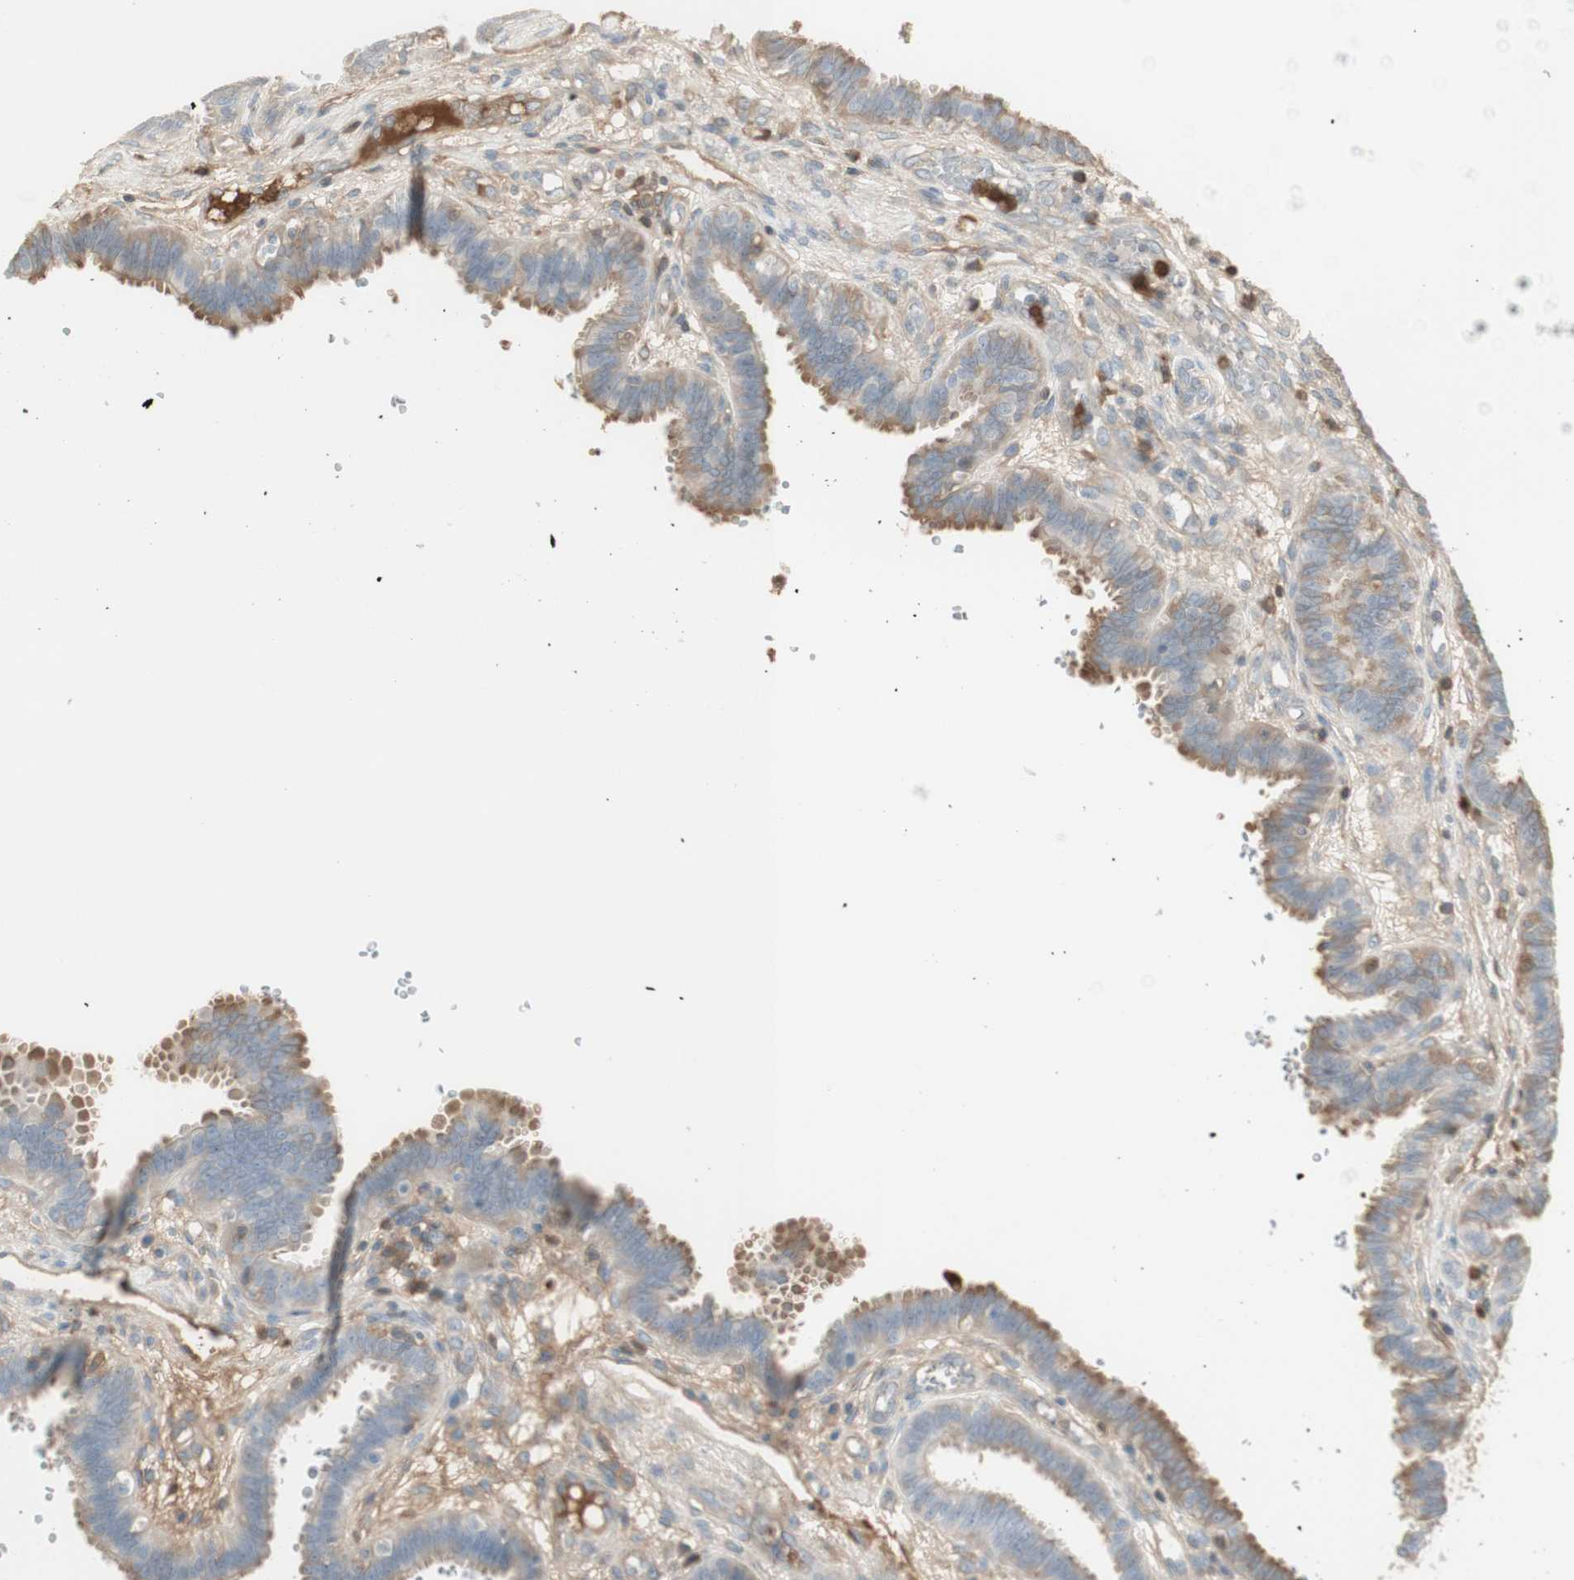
{"staining": {"intensity": "moderate", "quantity": ">75%", "location": "cytoplasmic/membranous"}, "tissue": "fallopian tube", "cell_type": "Glandular cells", "image_type": "normal", "snomed": [{"axis": "morphology", "description": "Normal tissue, NOS"}, {"axis": "topography", "description": "Fallopian tube"}], "caption": "The image displays immunohistochemical staining of unremarkable fallopian tube. There is moderate cytoplasmic/membranous positivity is seen in approximately >75% of glandular cells.", "gene": "NID1", "patient": {"sex": "female", "age": 32}}